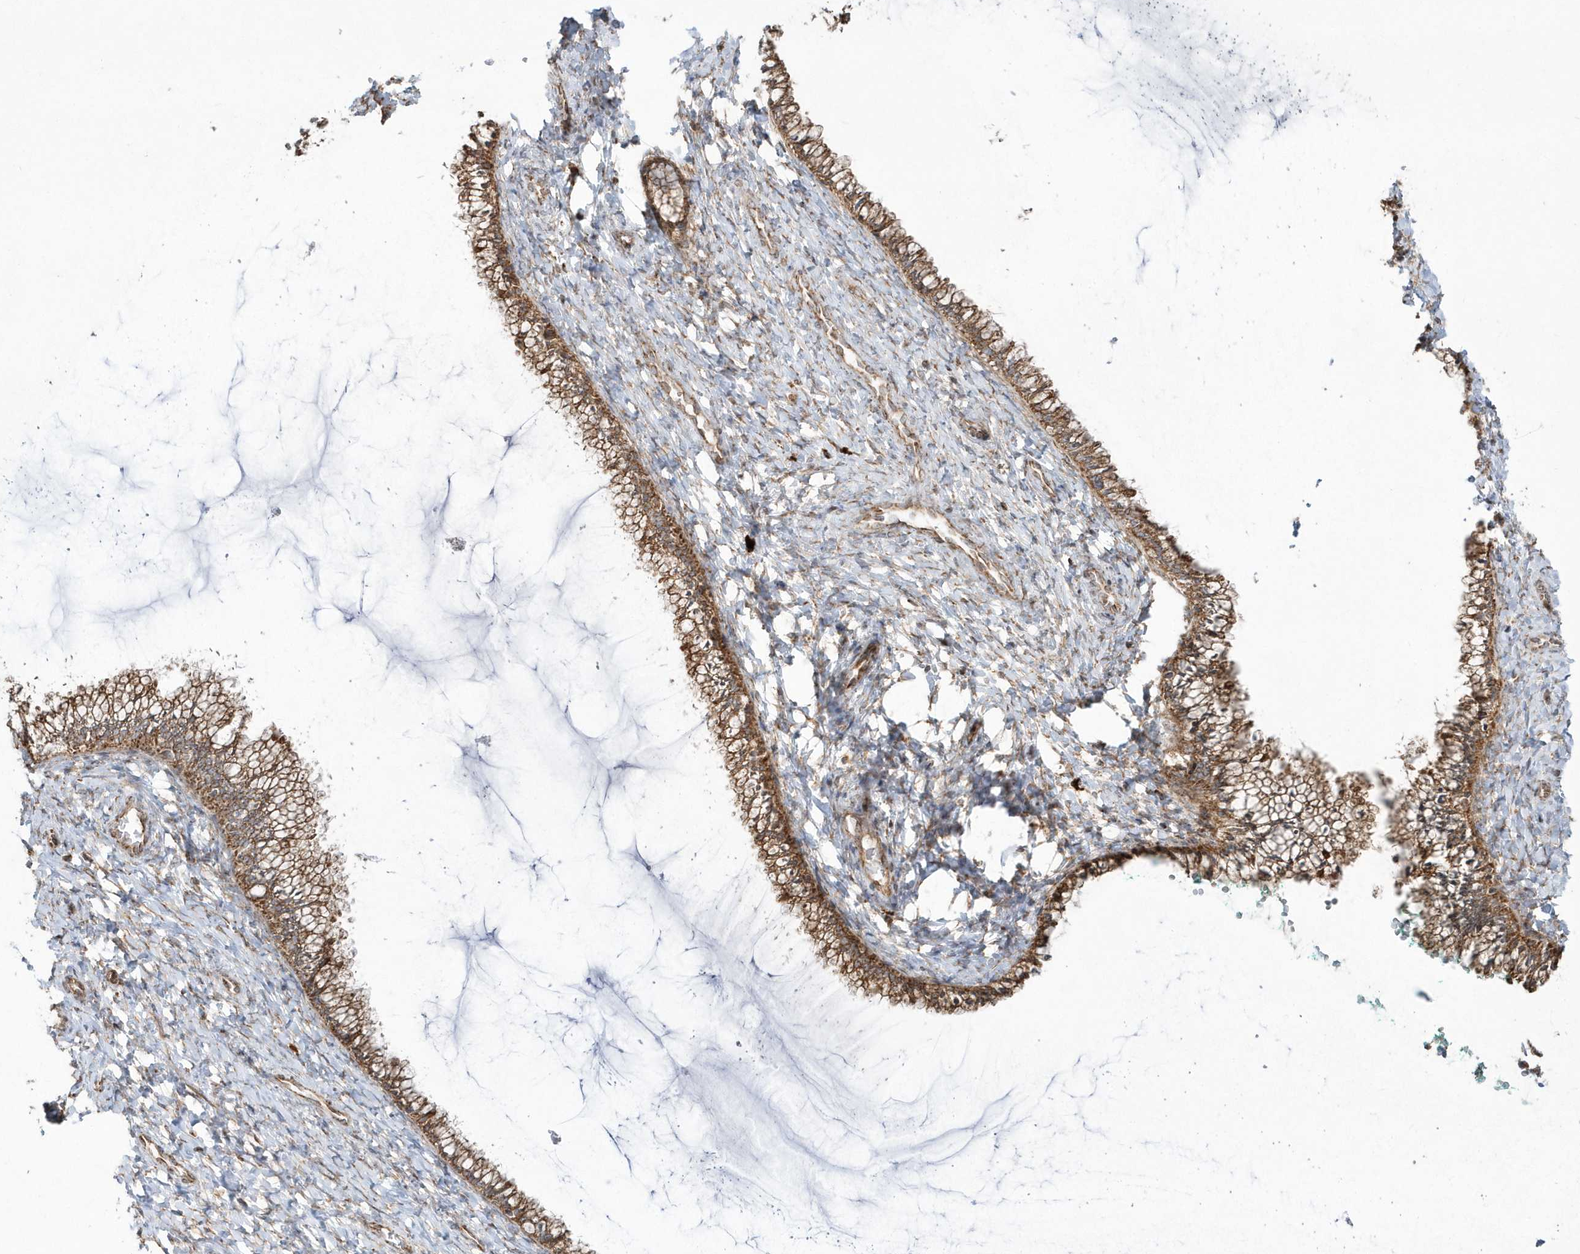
{"staining": {"intensity": "moderate", "quantity": ">75%", "location": "cytoplasmic/membranous"}, "tissue": "cervix", "cell_type": "Glandular cells", "image_type": "normal", "snomed": [{"axis": "morphology", "description": "Normal tissue, NOS"}, {"axis": "morphology", "description": "Adenocarcinoma, NOS"}, {"axis": "topography", "description": "Cervix"}], "caption": "Glandular cells reveal medium levels of moderate cytoplasmic/membranous positivity in about >75% of cells in unremarkable cervix. The staining was performed using DAB (3,3'-diaminobenzidine), with brown indicating positive protein expression. Nuclei are stained blue with hematoxylin.", "gene": "SH3BP2", "patient": {"sex": "female", "age": 29}}